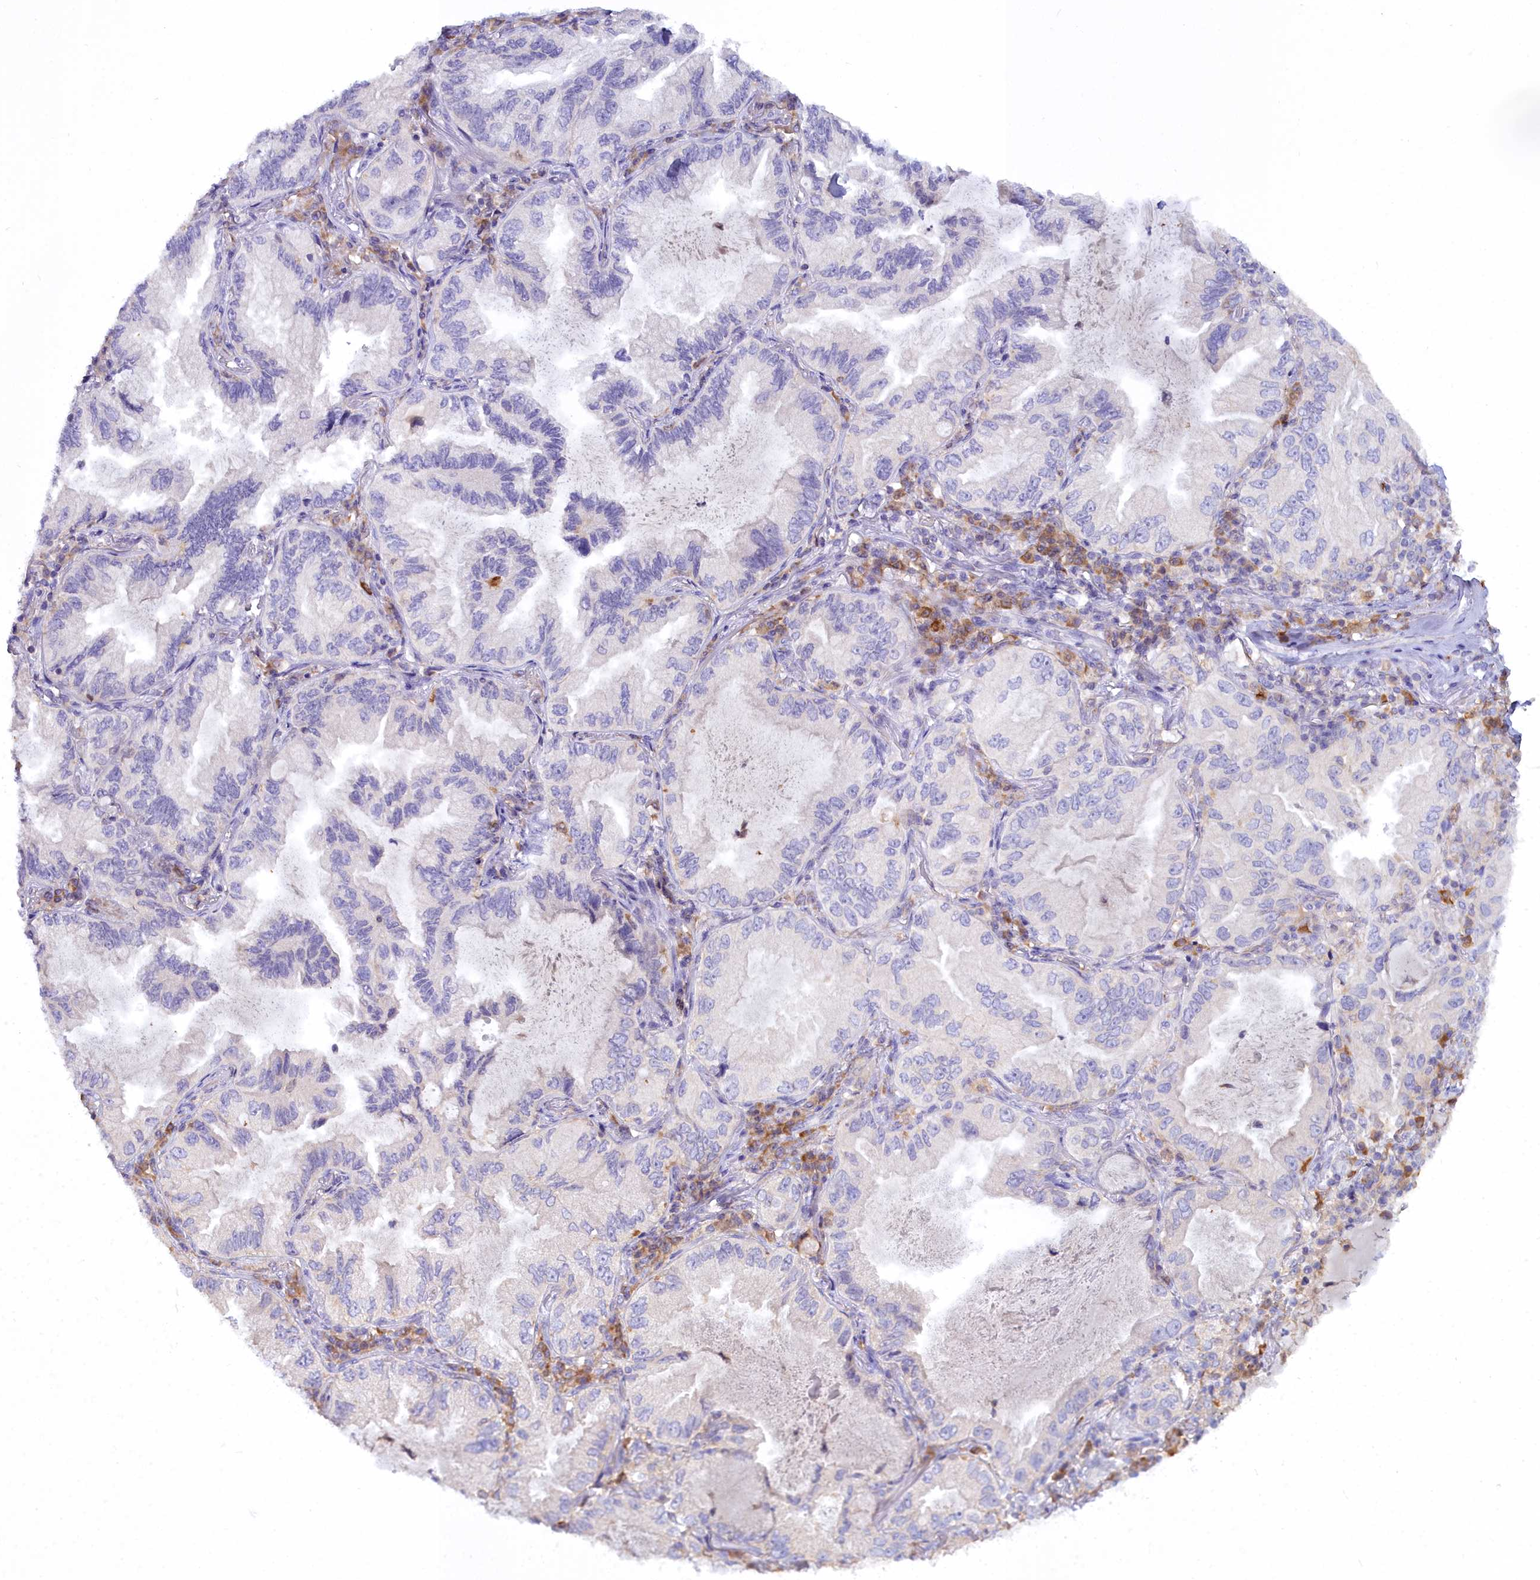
{"staining": {"intensity": "negative", "quantity": "none", "location": "none"}, "tissue": "lung cancer", "cell_type": "Tumor cells", "image_type": "cancer", "snomed": [{"axis": "morphology", "description": "Adenocarcinoma, NOS"}, {"axis": "topography", "description": "Lung"}], "caption": "Immunohistochemical staining of human lung cancer demonstrates no significant staining in tumor cells. (DAB immunohistochemistry with hematoxylin counter stain).", "gene": "BLNK", "patient": {"sex": "female", "age": 69}}